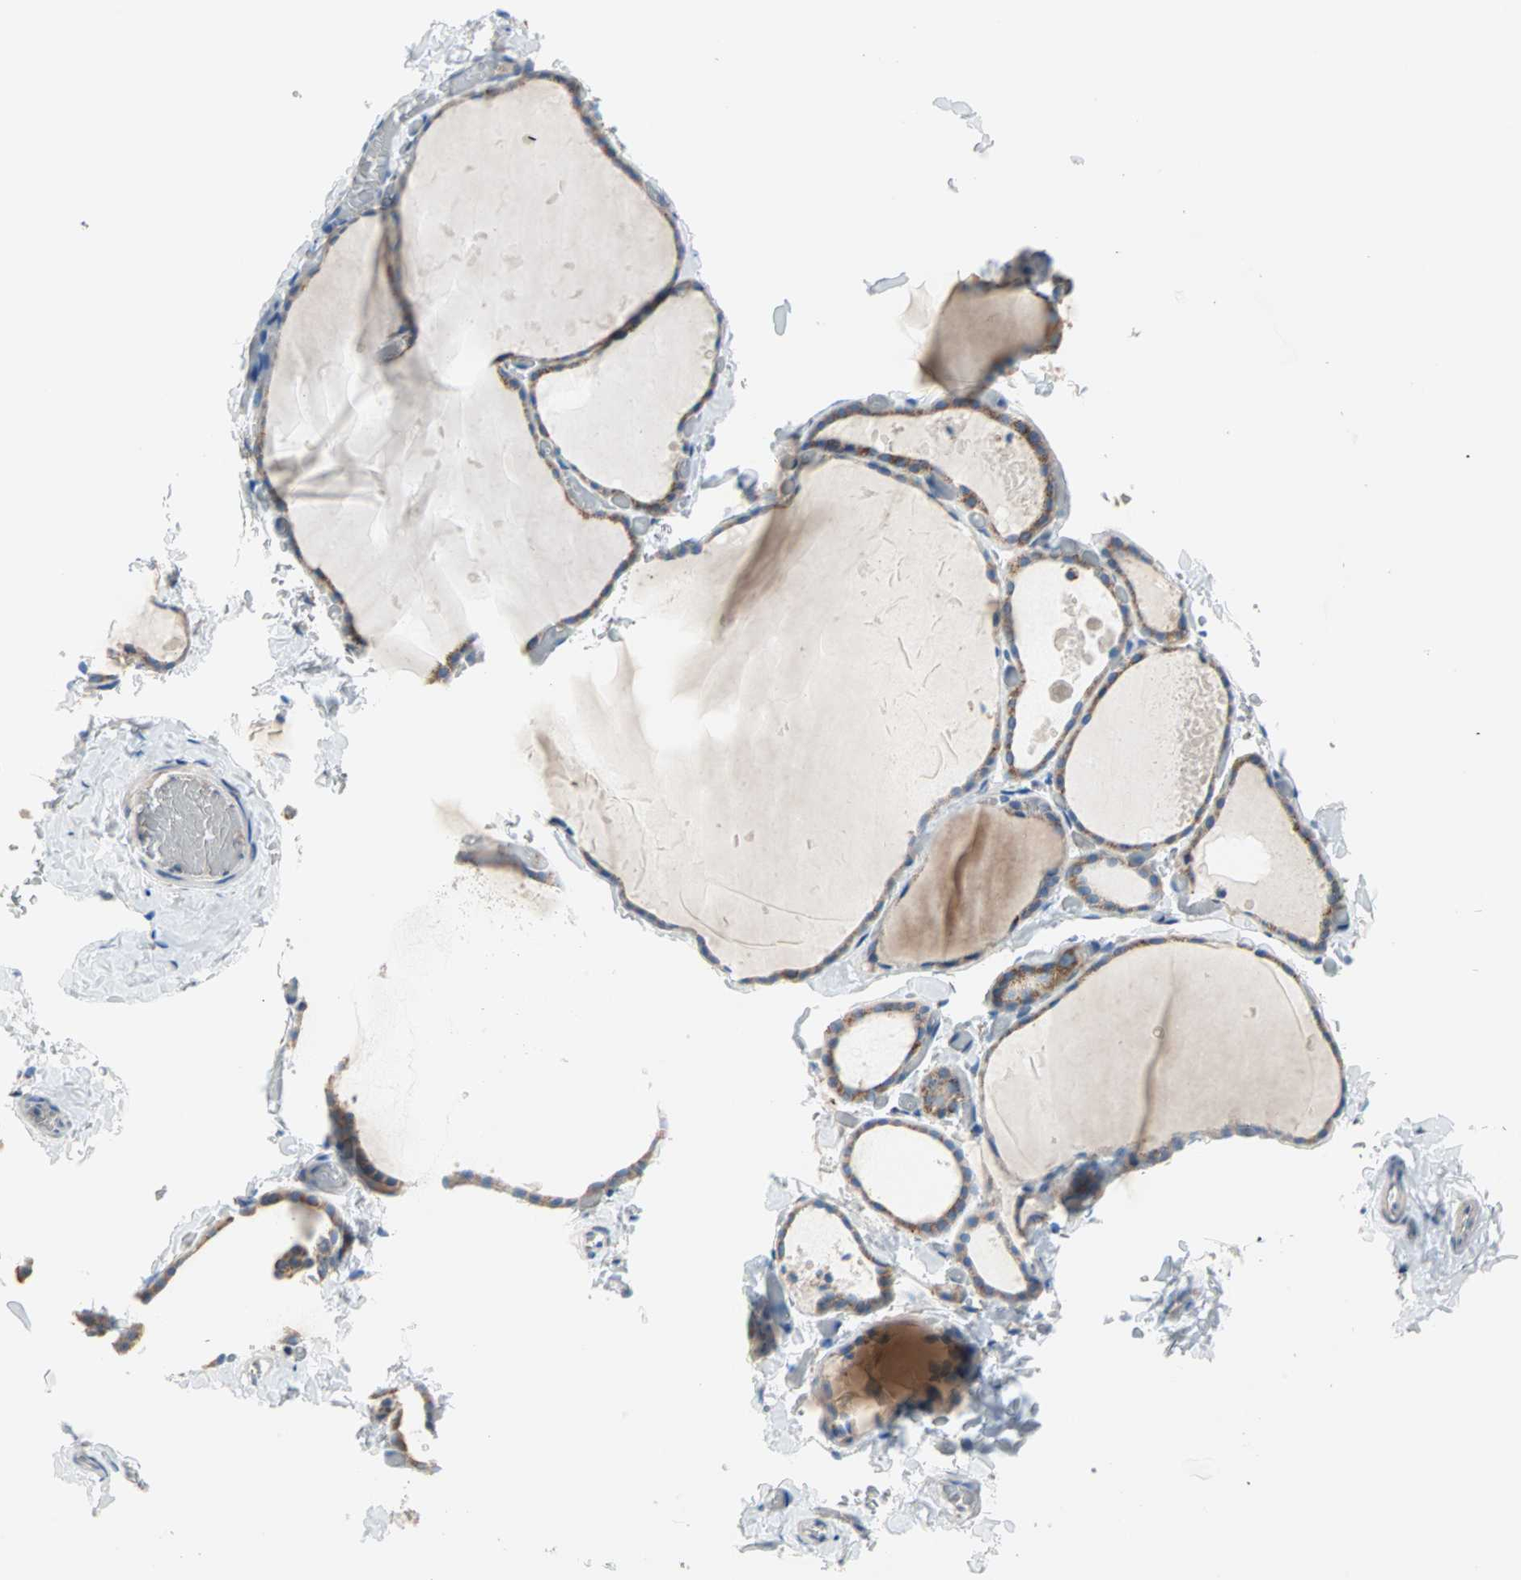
{"staining": {"intensity": "moderate", "quantity": ">75%", "location": "cytoplasmic/membranous"}, "tissue": "thyroid gland", "cell_type": "Glandular cells", "image_type": "normal", "snomed": [{"axis": "morphology", "description": "Normal tissue, NOS"}, {"axis": "topography", "description": "Thyroid gland"}], "caption": "The photomicrograph shows immunohistochemical staining of normal thyroid gland. There is moderate cytoplasmic/membranous expression is present in about >75% of glandular cells.", "gene": "TST", "patient": {"sex": "female", "age": 22}}